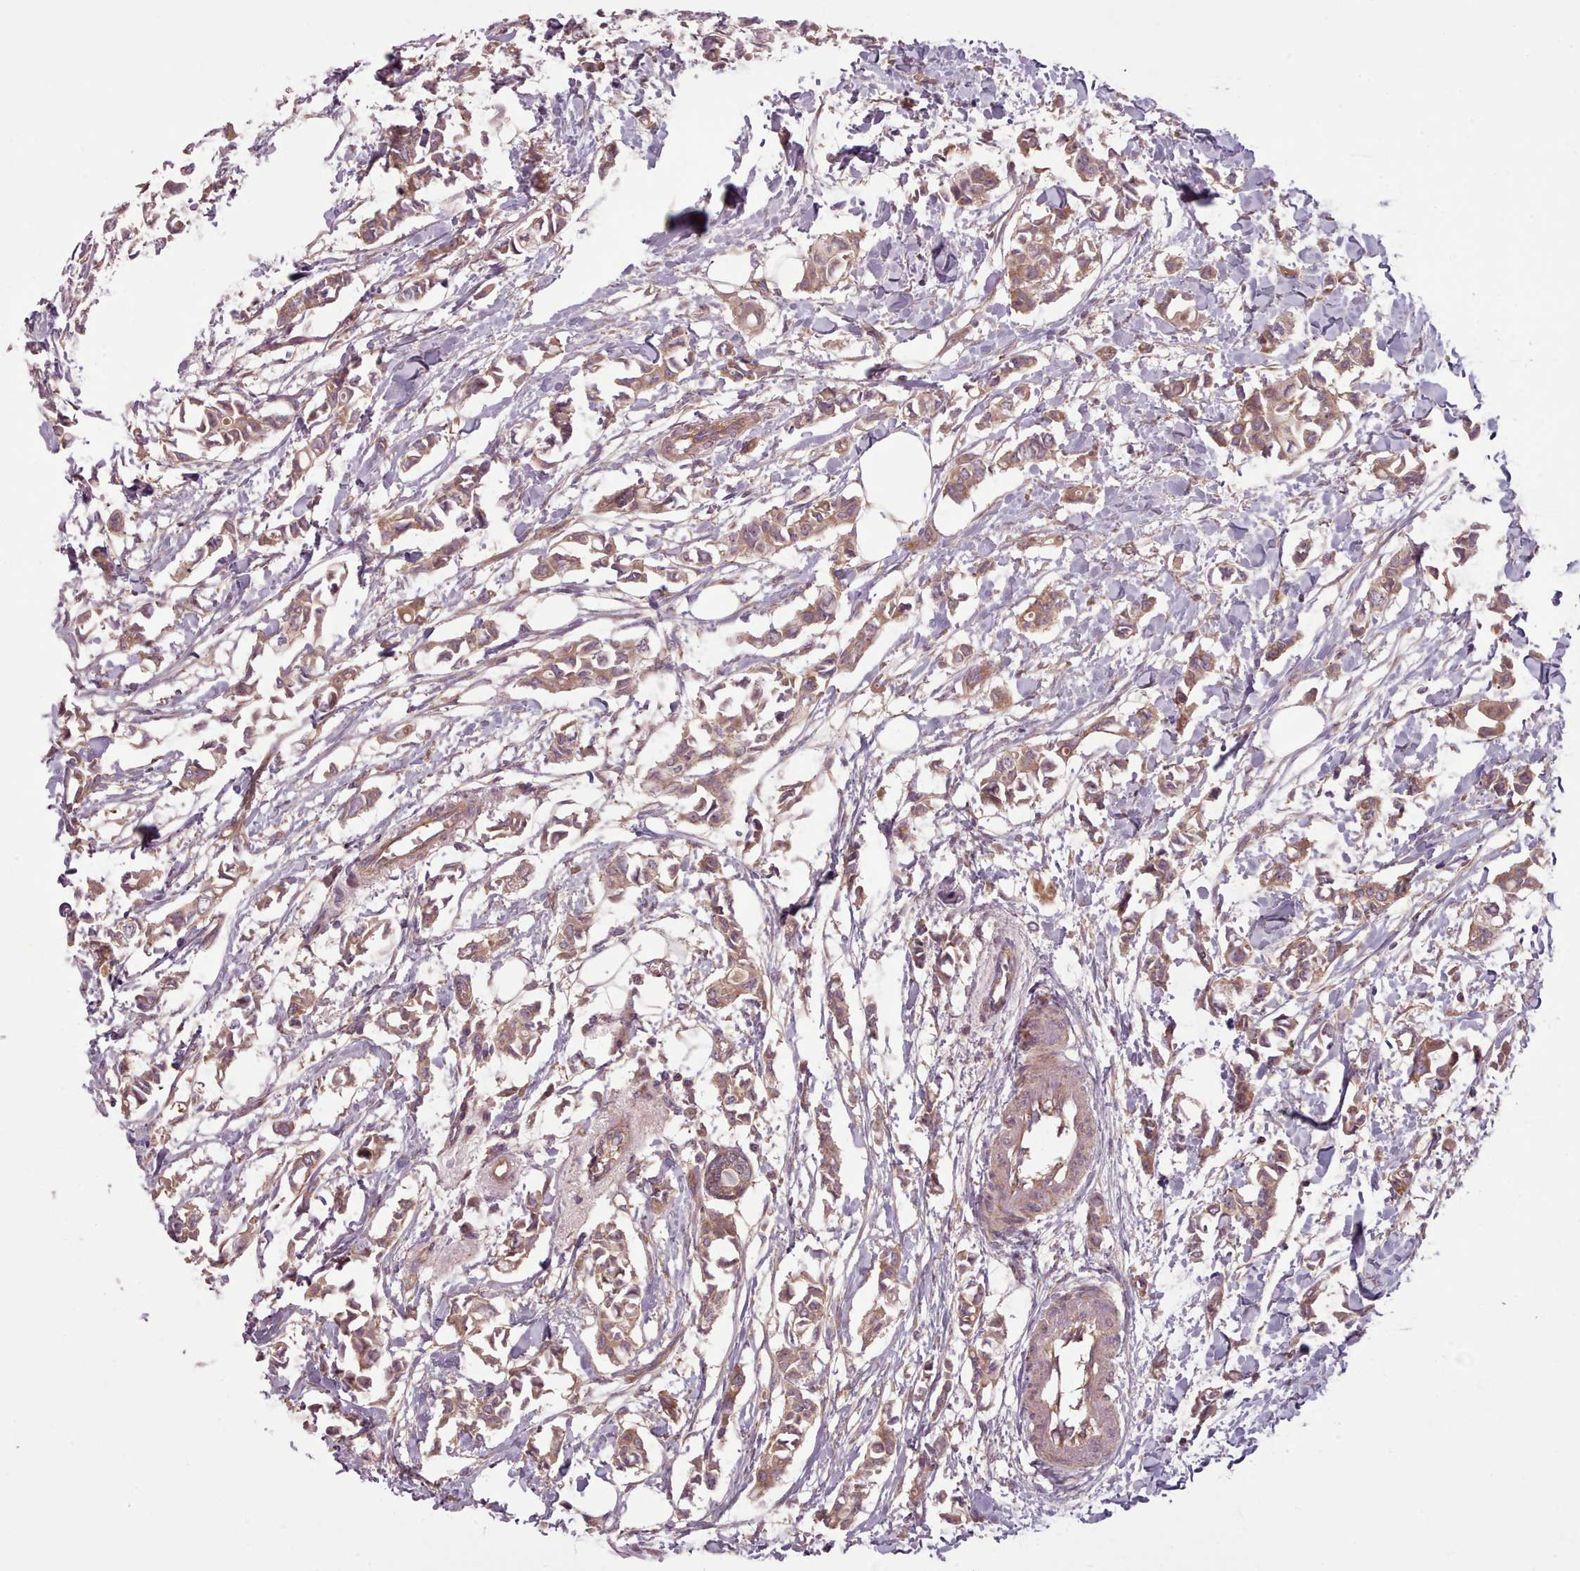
{"staining": {"intensity": "moderate", "quantity": ">75%", "location": "cytoplasmic/membranous"}, "tissue": "breast cancer", "cell_type": "Tumor cells", "image_type": "cancer", "snomed": [{"axis": "morphology", "description": "Duct carcinoma"}, {"axis": "topography", "description": "Breast"}], "caption": "IHC photomicrograph of neoplastic tissue: breast infiltrating ductal carcinoma stained using immunohistochemistry demonstrates medium levels of moderate protein expression localized specifically in the cytoplasmic/membranous of tumor cells, appearing as a cytoplasmic/membranous brown color.", "gene": "NT5DC2", "patient": {"sex": "female", "age": 41}}